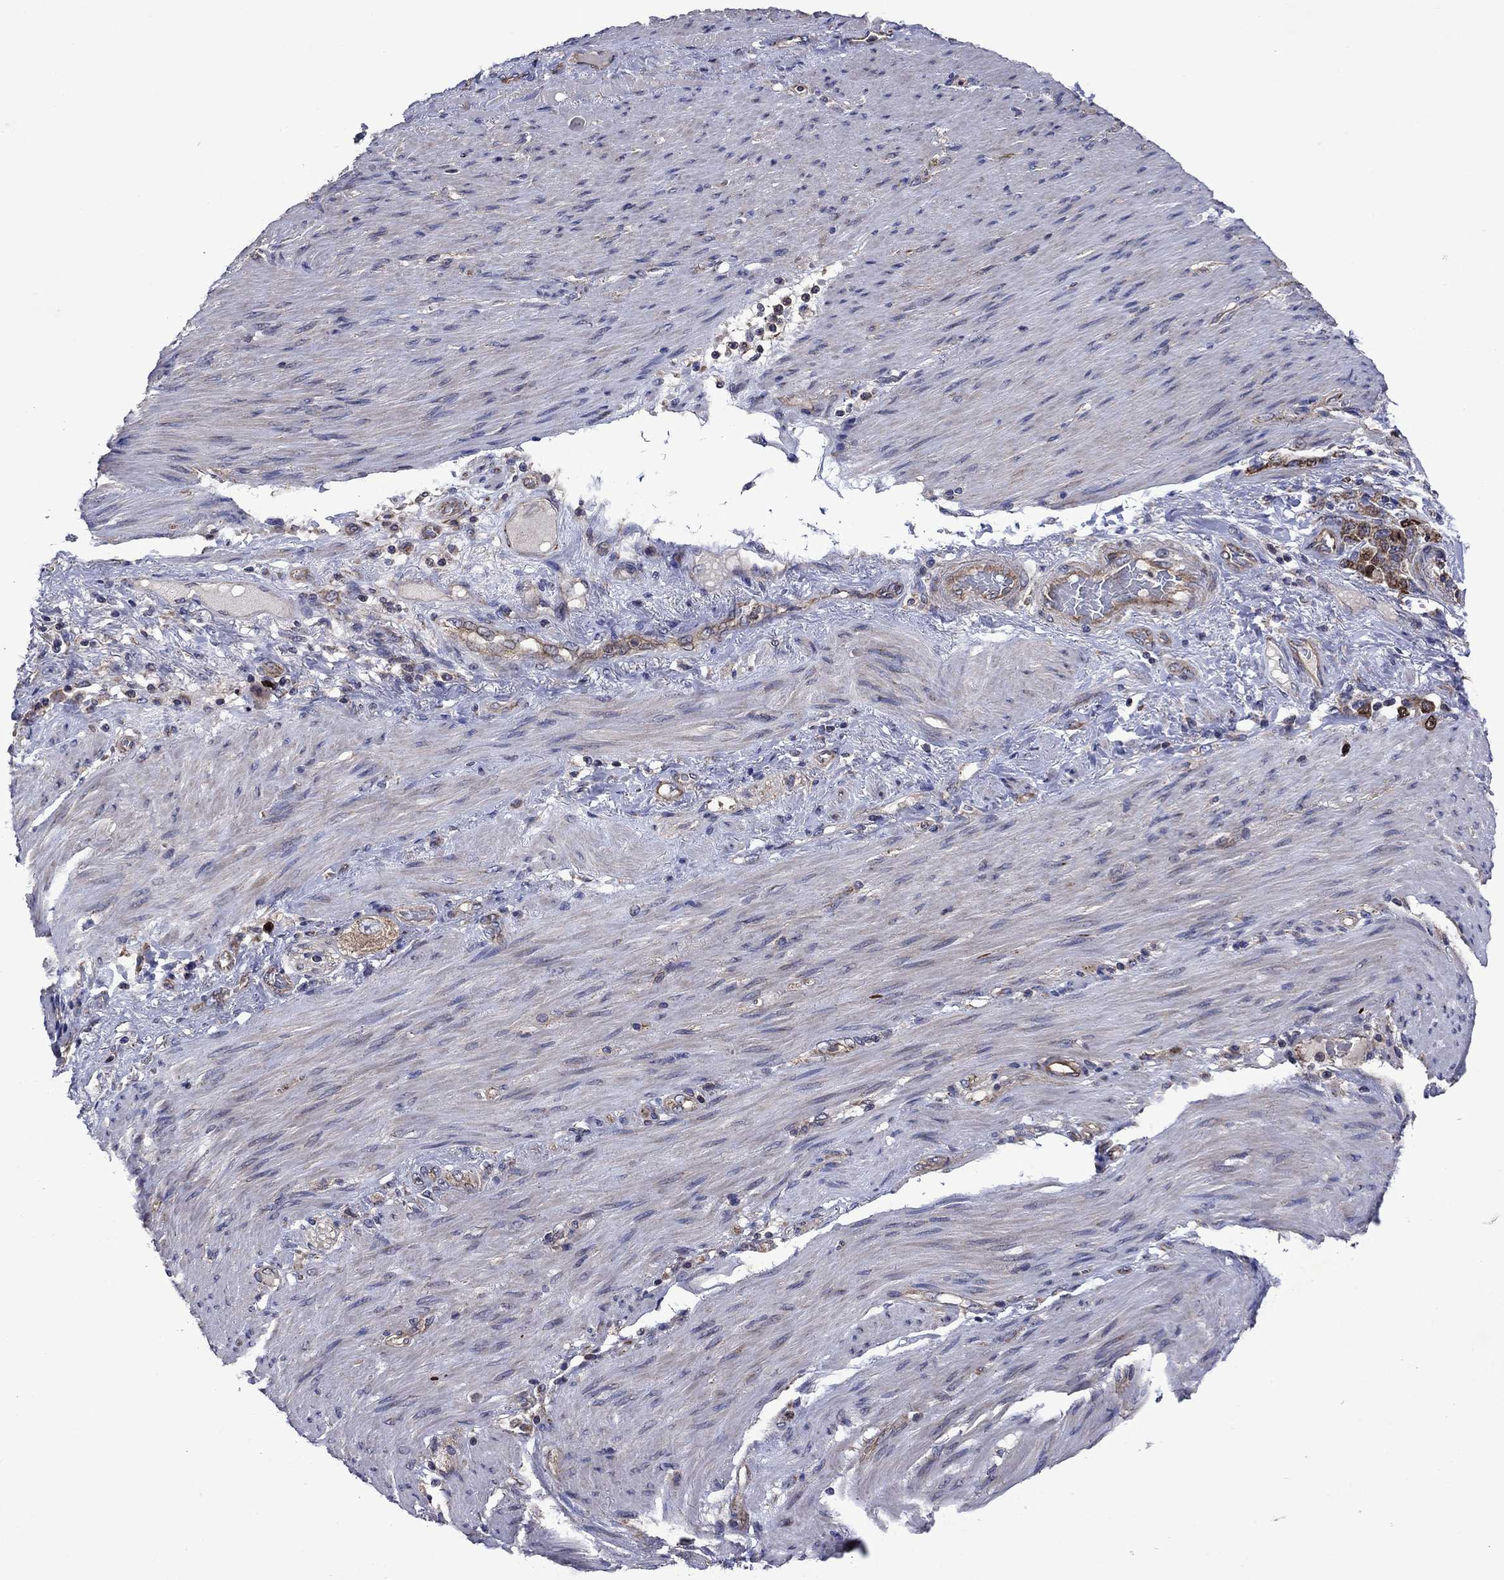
{"staining": {"intensity": "strong", "quantity": "<25%", "location": "cytoplasmic/membranous"}, "tissue": "stomach cancer", "cell_type": "Tumor cells", "image_type": "cancer", "snomed": [{"axis": "morphology", "description": "Normal tissue, NOS"}, {"axis": "morphology", "description": "Adenocarcinoma, NOS"}, {"axis": "topography", "description": "Stomach"}], "caption": "An immunohistochemistry (IHC) micrograph of neoplastic tissue is shown. Protein staining in brown labels strong cytoplasmic/membranous positivity in stomach cancer (adenocarcinoma) within tumor cells.", "gene": "KIF22", "patient": {"sex": "female", "age": 79}}